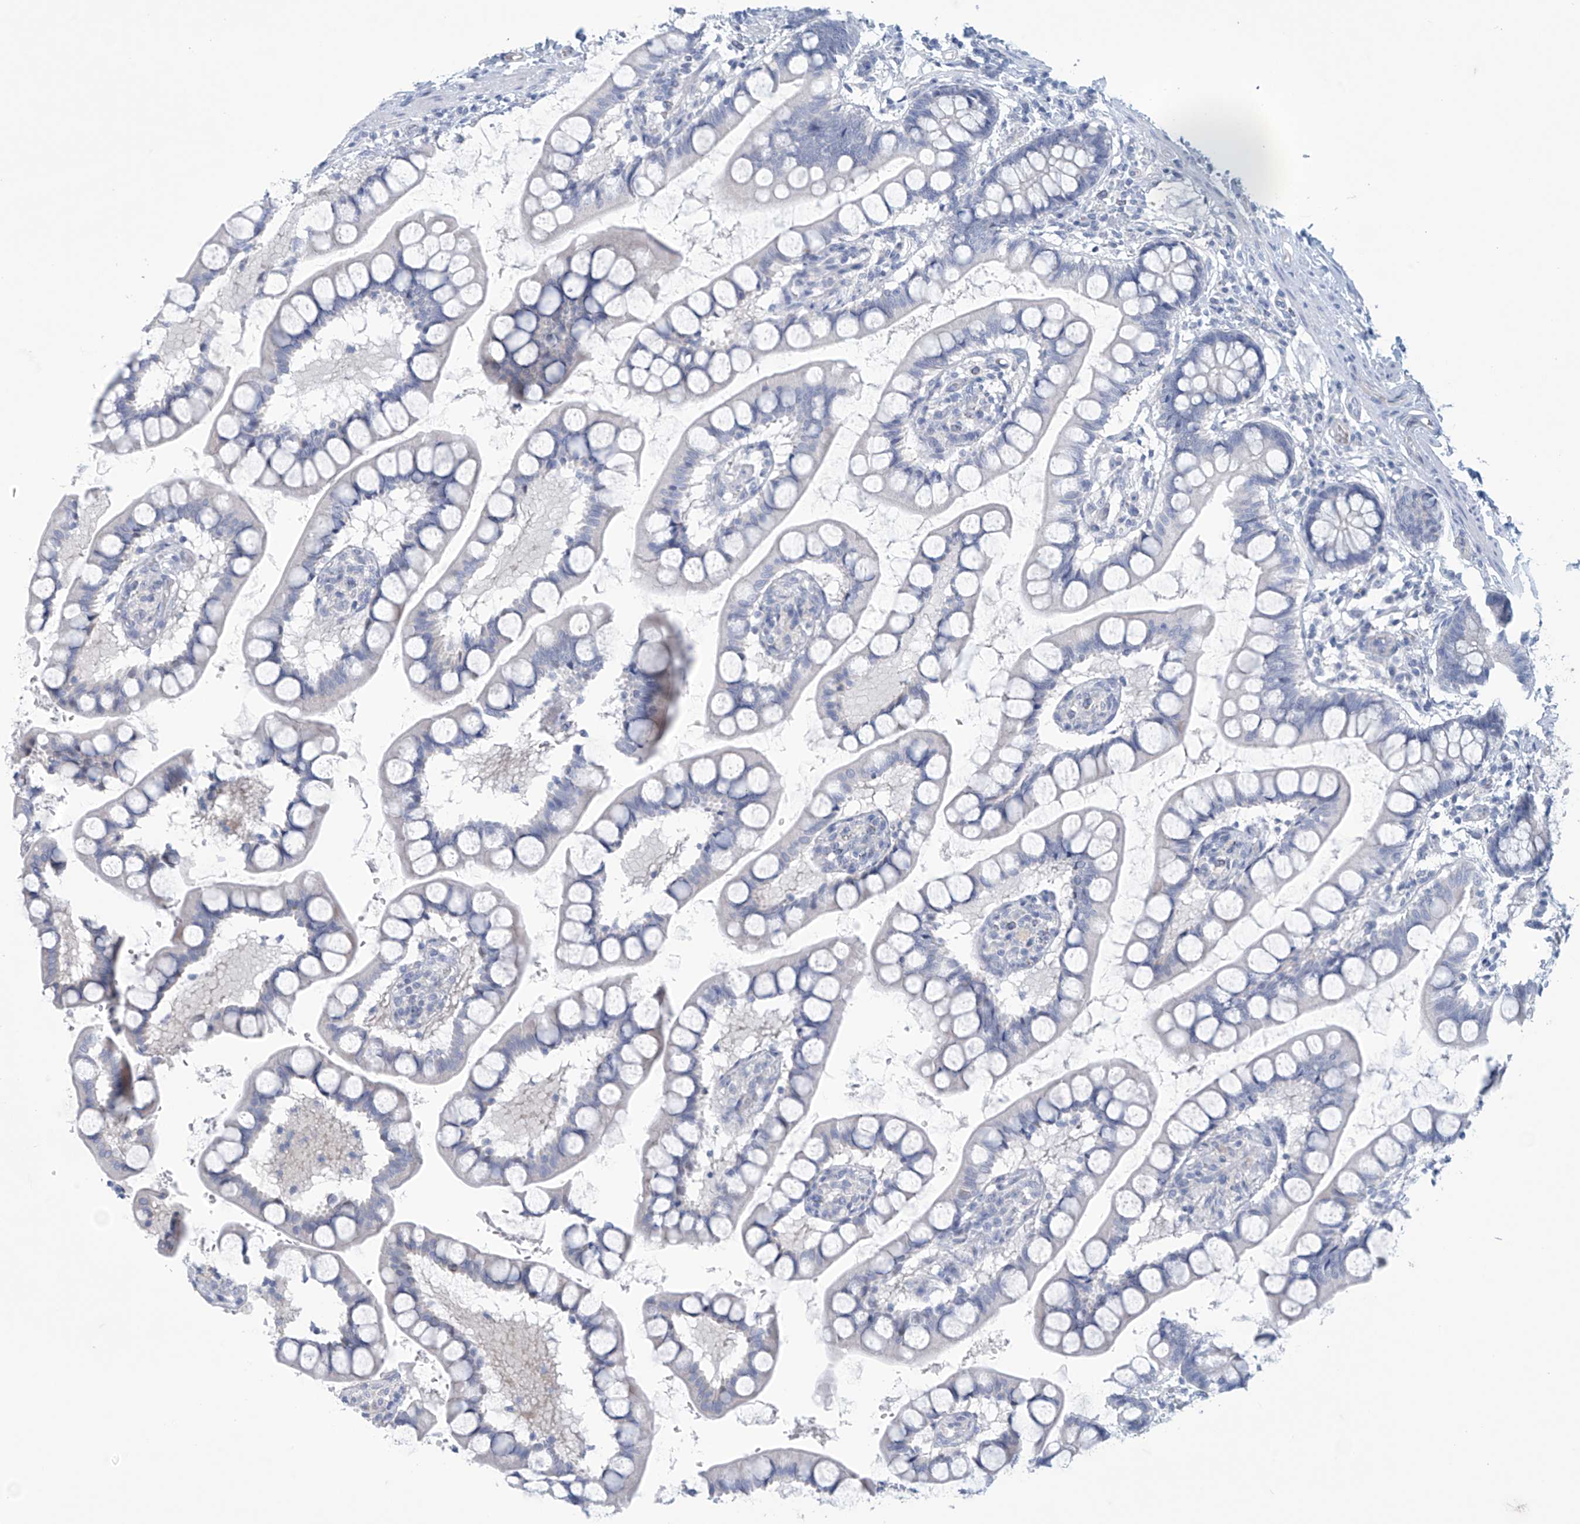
{"staining": {"intensity": "negative", "quantity": "none", "location": "none"}, "tissue": "small intestine", "cell_type": "Glandular cells", "image_type": "normal", "snomed": [{"axis": "morphology", "description": "Normal tissue, NOS"}, {"axis": "topography", "description": "Small intestine"}], "caption": "Photomicrograph shows no protein expression in glandular cells of normal small intestine.", "gene": "SLC35A5", "patient": {"sex": "male", "age": 52}}